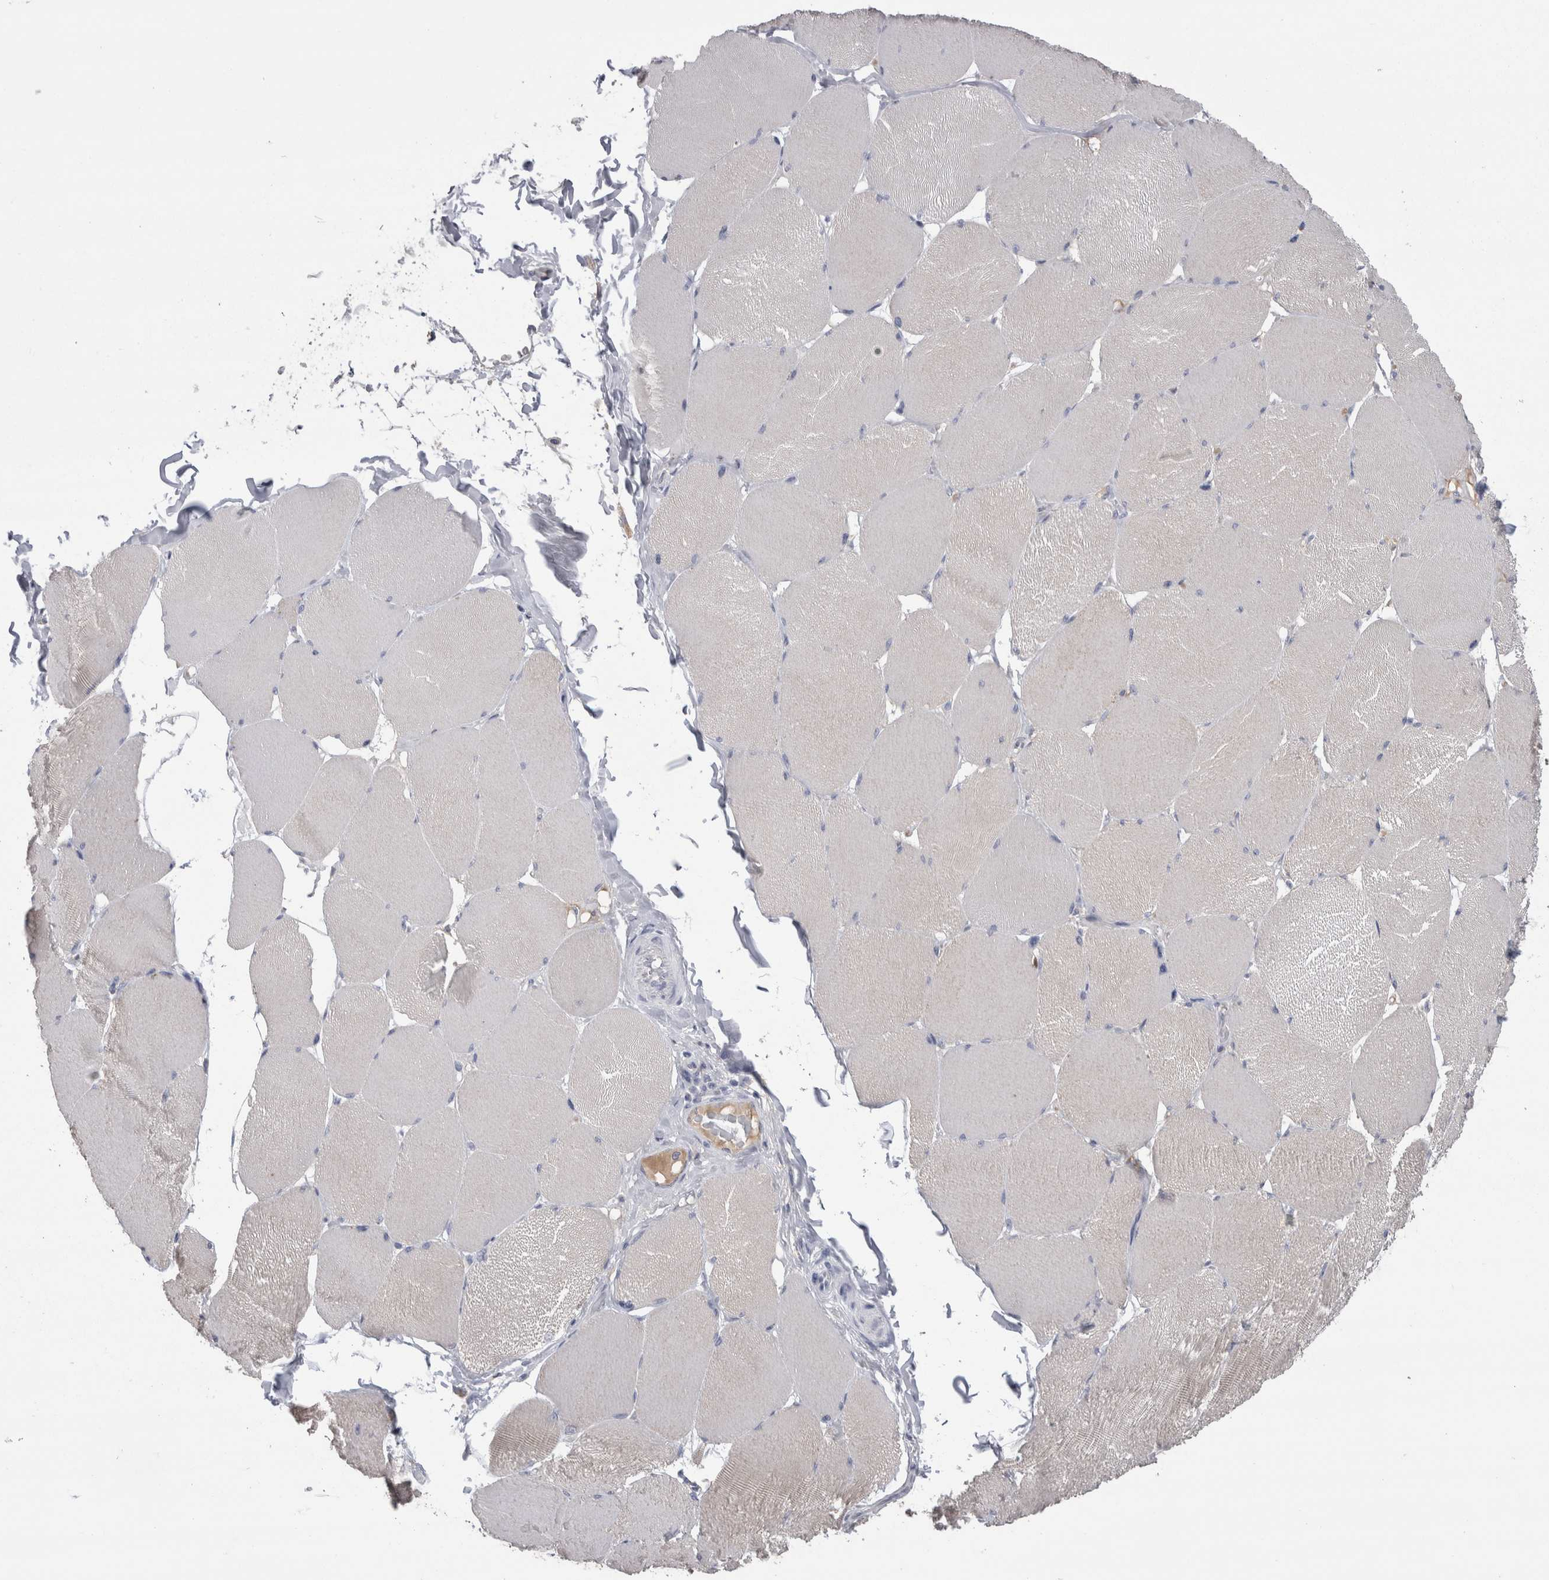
{"staining": {"intensity": "negative", "quantity": "none", "location": "none"}, "tissue": "skeletal muscle", "cell_type": "Myocytes", "image_type": "normal", "snomed": [{"axis": "morphology", "description": "Normal tissue, NOS"}, {"axis": "topography", "description": "Skin"}, {"axis": "topography", "description": "Skeletal muscle"}], "caption": "Myocytes are negative for protein expression in benign human skeletal muscle. (Brightfield microscopy of DAB IHC at high magnification).", "gene": "REG1A", "patient": {"sex": "male", "age": 83}}